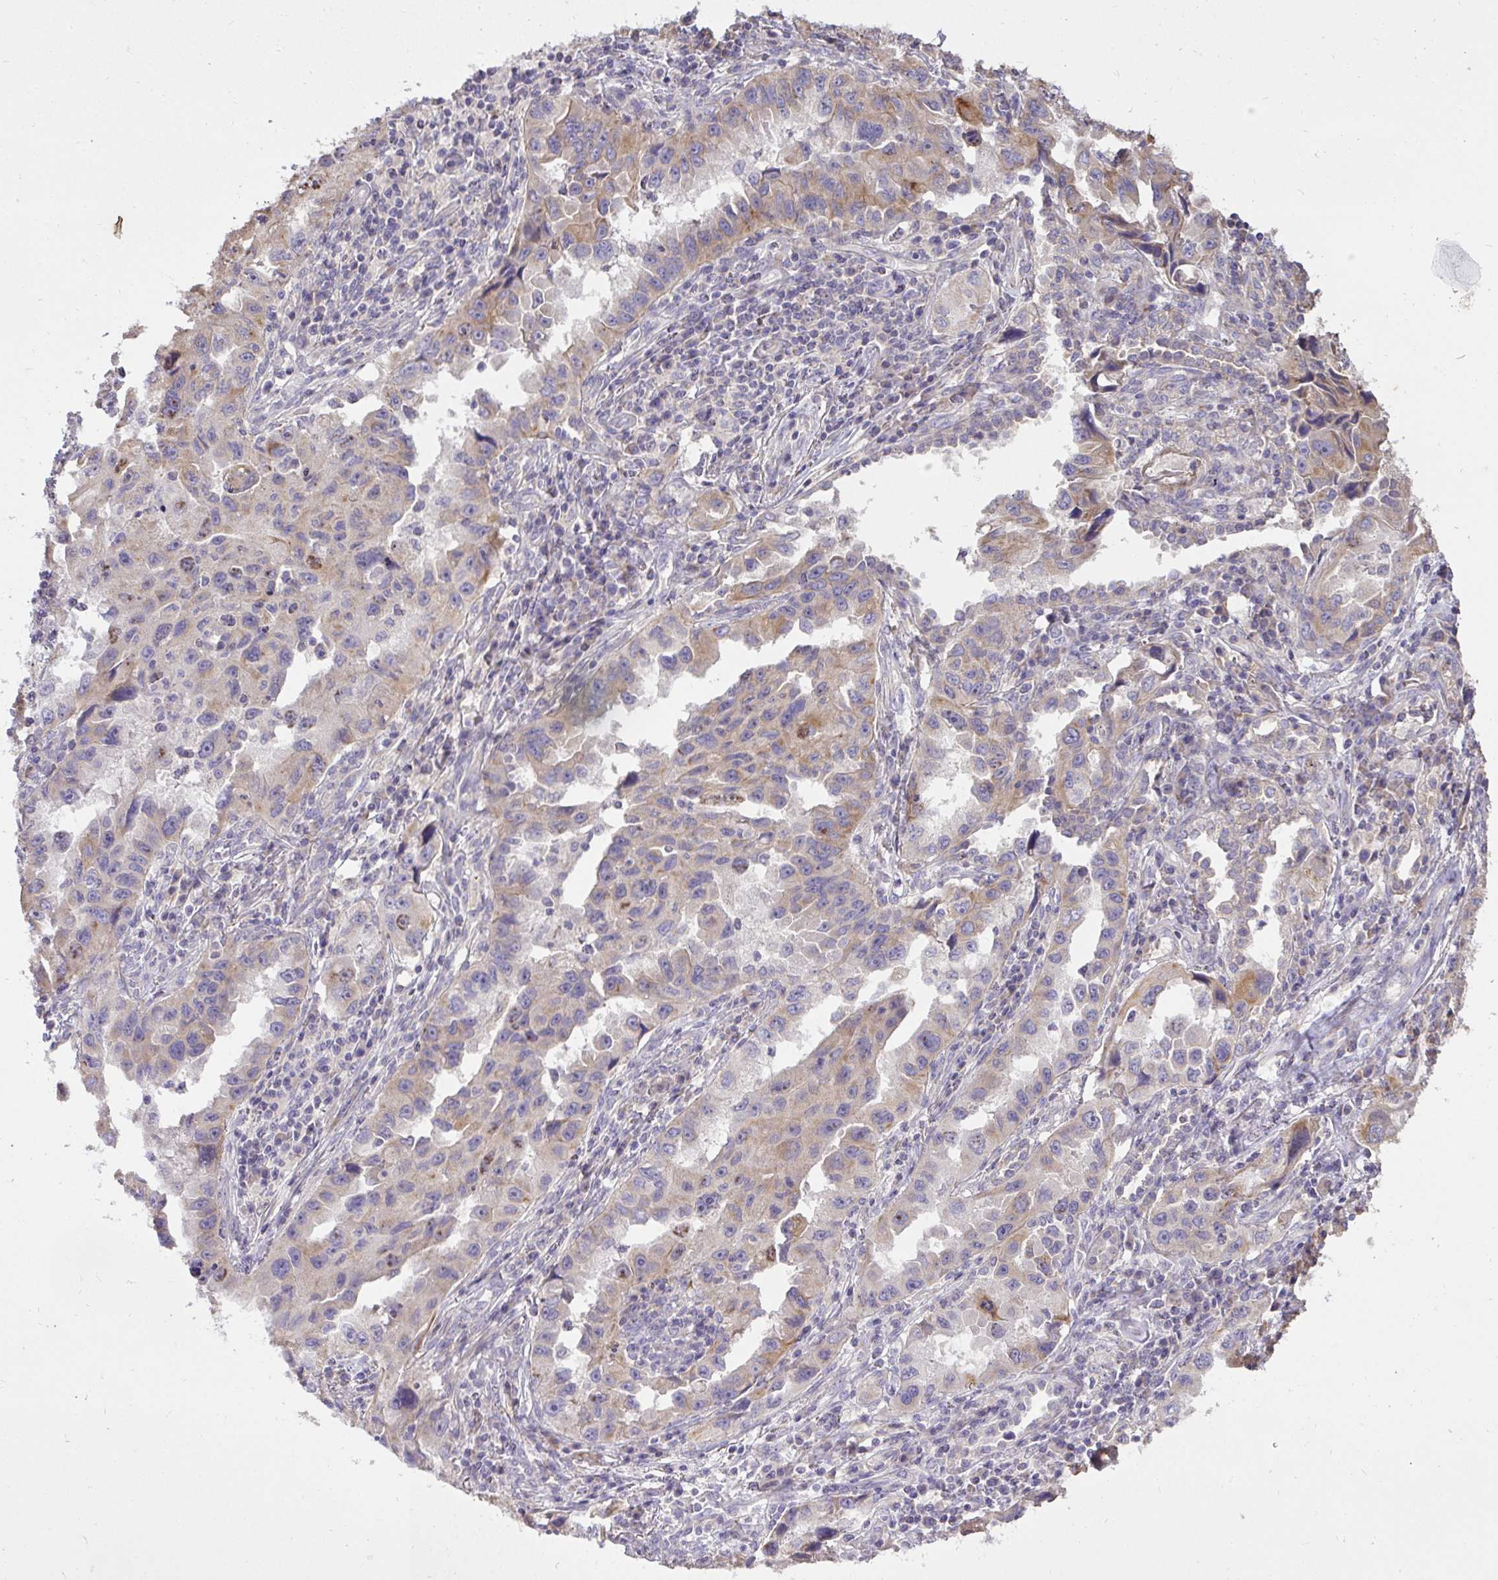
{"staining": {"intensity": "moderate", "quantity": "<25%", "location": "cytoplasmic/membranous,nuclear"}, "tissue": "lung cancer", "cell_type": "Tumor cells", "image_type": "cancer", "snomed": [{"axis": "morphology", "description": "Adenocarcinoma, NOS"}, {"axis": "topography", "description": "Lung"}], "caption": "There is low levels of moderate cytoplasmic/membranous and nuclear positivity in tumor cells of adenocarcinoma (lung), as demonstrated by immunohistochemical staining (brown color).", "gene": "STRIP1", "patient": {"sex": "female", "age": 73}}